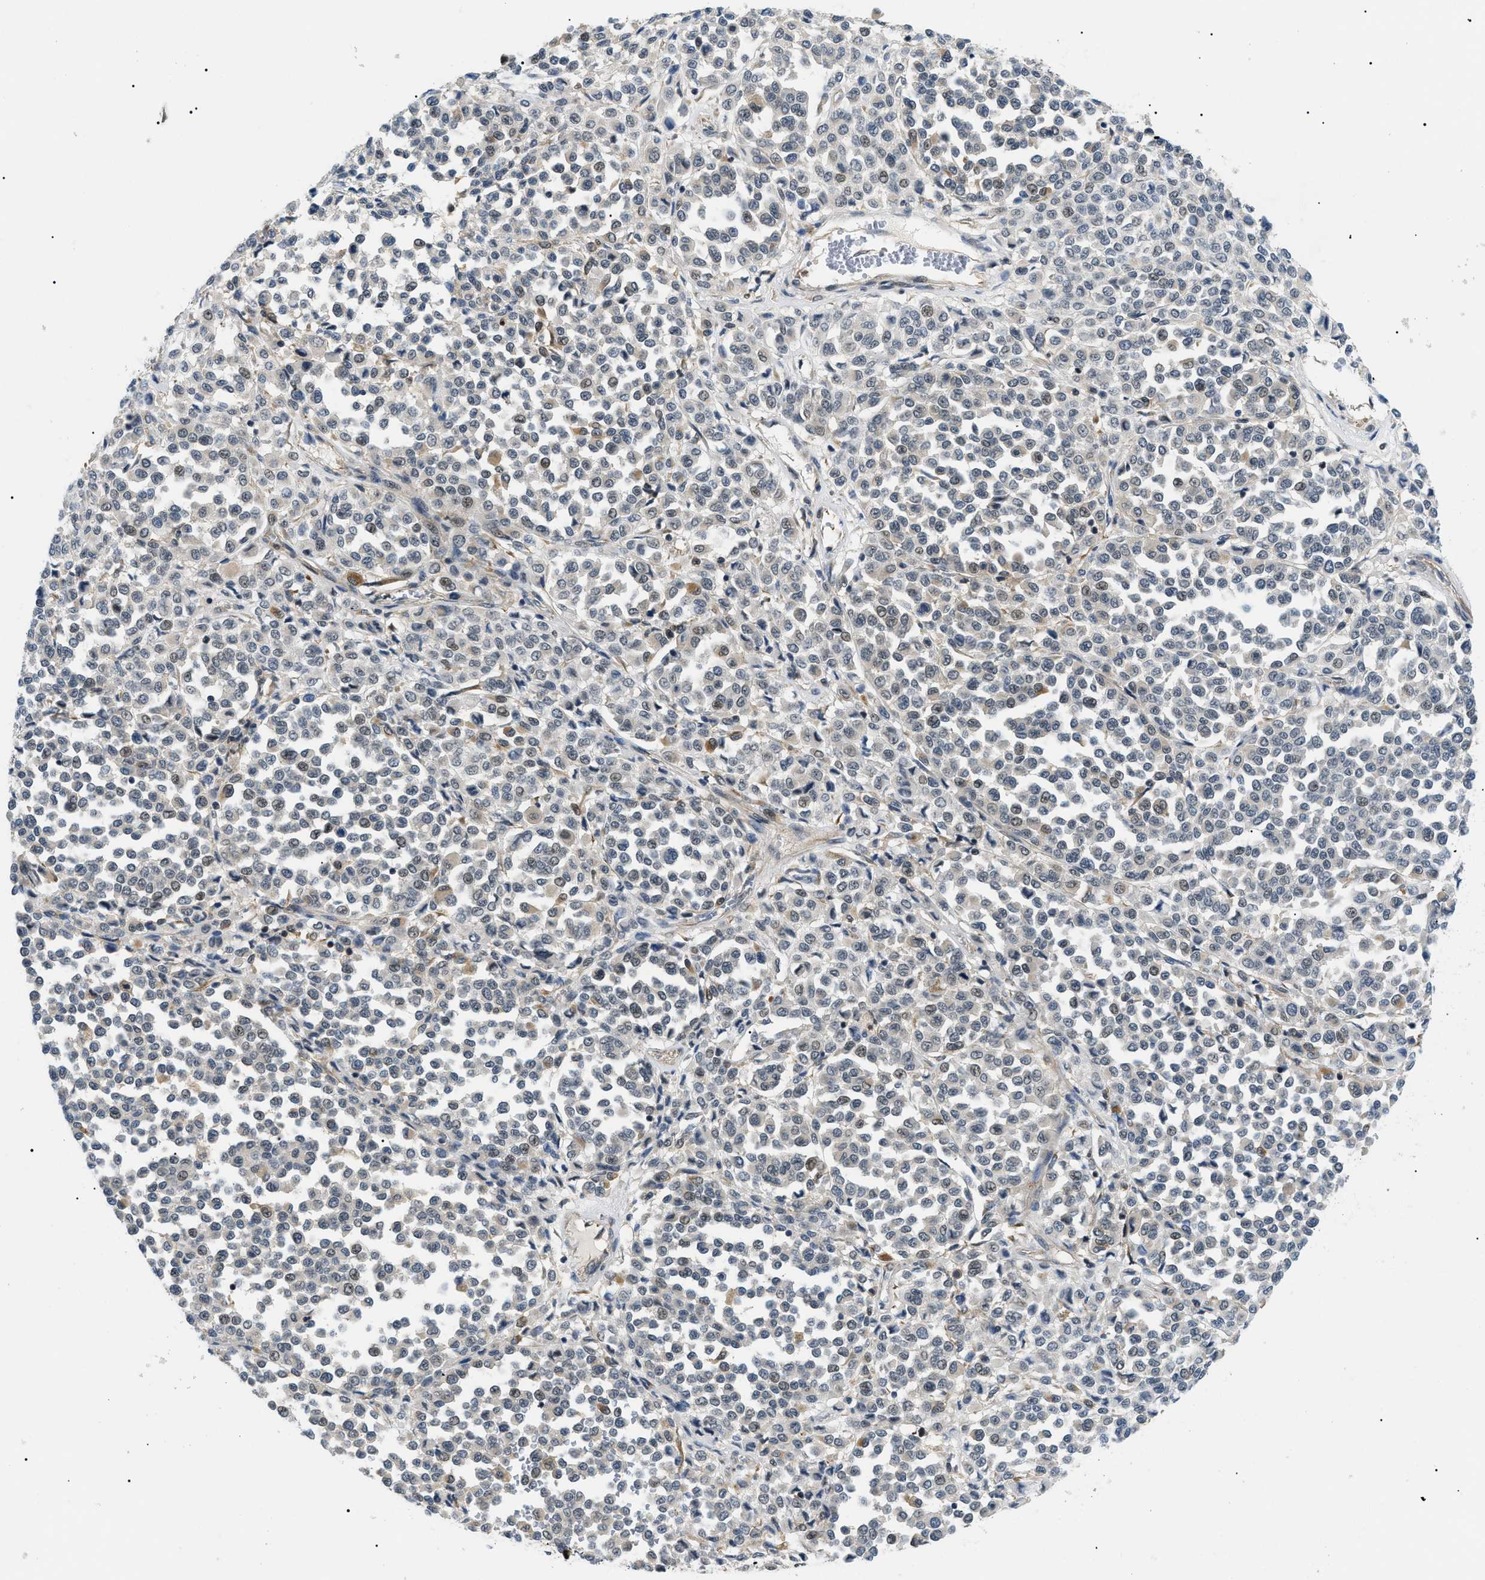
{"staining": {"intensity": "weak", "quantity": "<25%", "location": "nuclear"}, "tissue": "melanoma", "cell_type": "Tumor cells", "image_type": "cancer", "snomed": [{"axis": "morphology", "description": "Malignant melanoma, Metastatic site"}, {"axis": "topography", "description": "Pancreas"}], "caption": "DAB (3,3'-diaminobenzidine) immunohistochemical staining of human malignant melanoma (metastatic site) shows no significant staining in tumor cells.", "gene": "RBM15", "patient": {"sex": "female", "age": 30}}